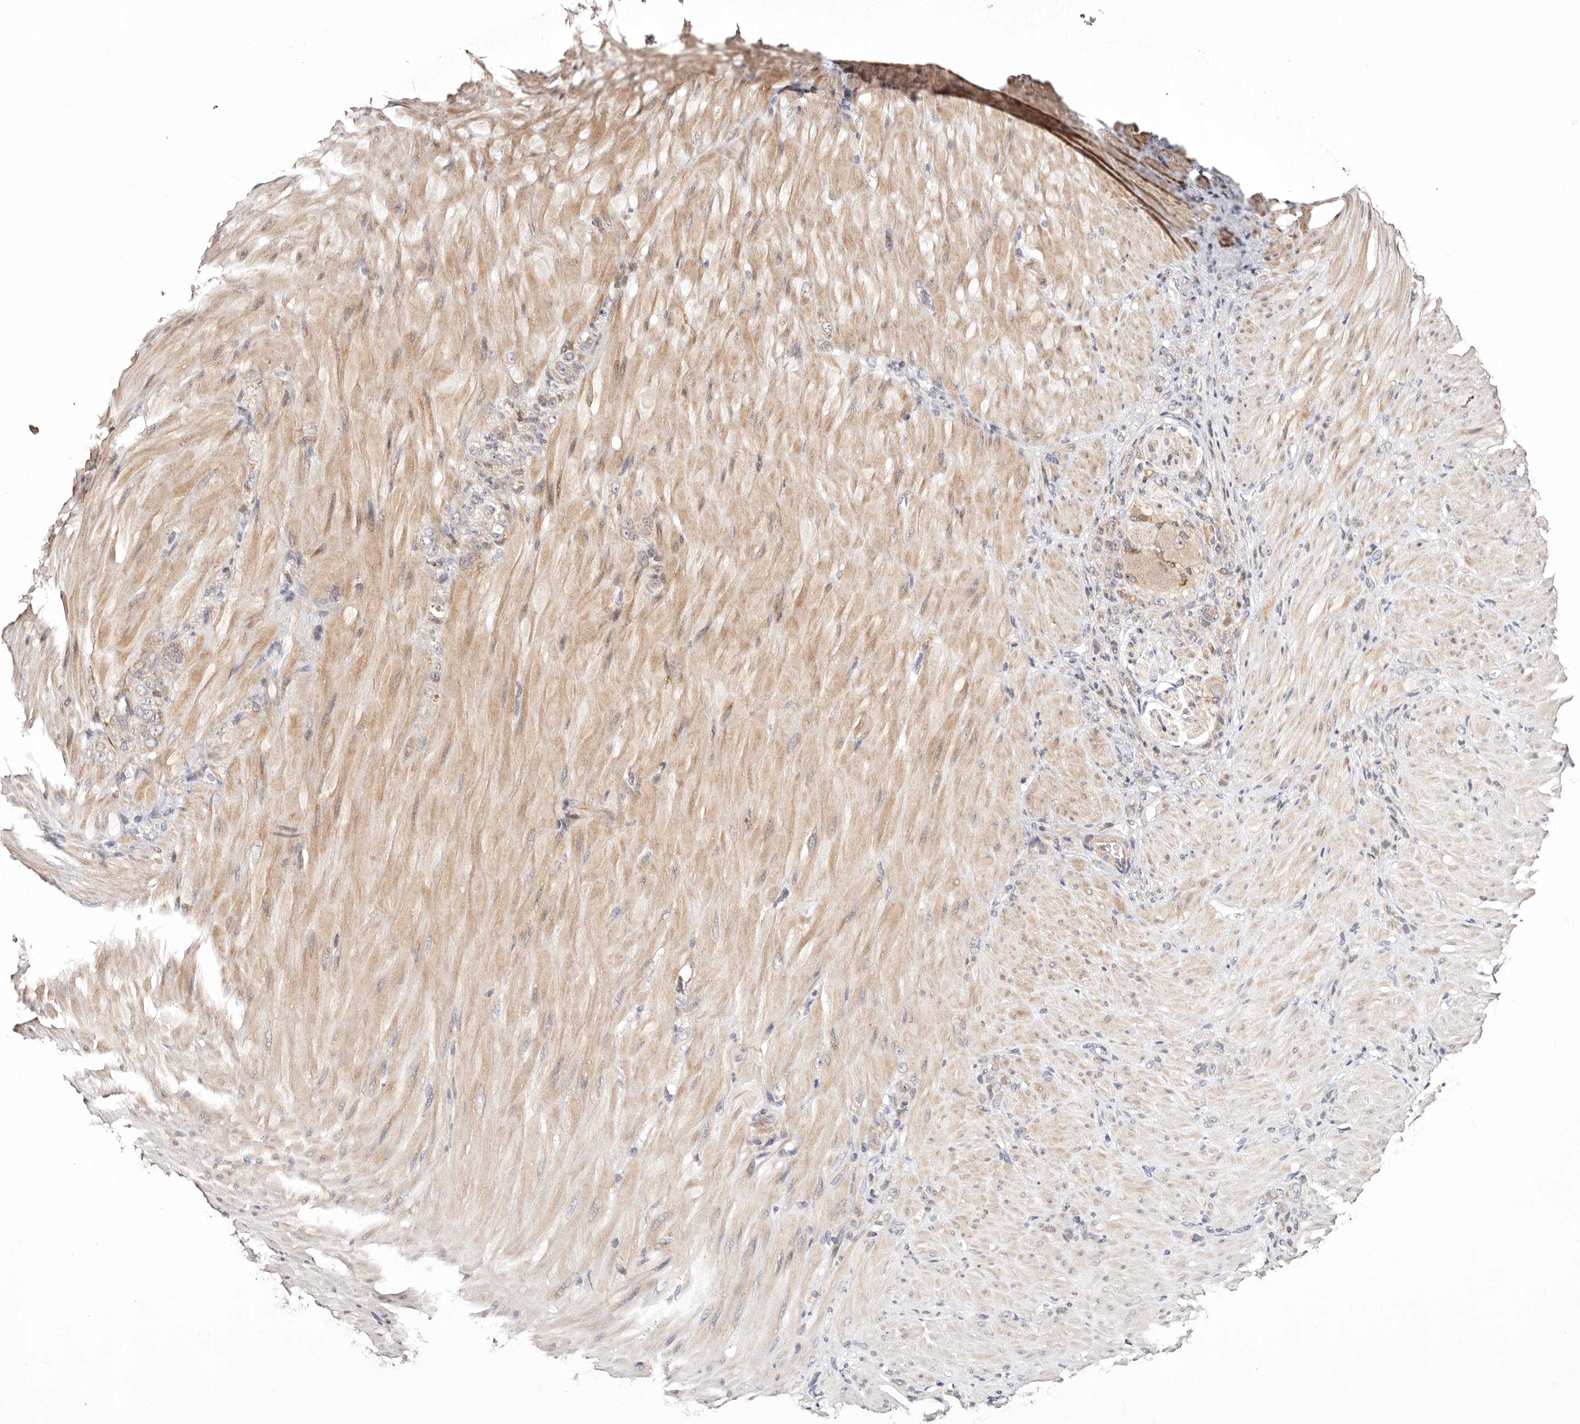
{"staining": {"intensity": "weak", "quantity": "<25%", "location": "cytoplasmic/membranous"}, "tissue": "stomach cancer", "cell_type": "Tumor cells", "image_type": "cancer", "snomed": [{"axis": "morphology", "description": "Normal tissue, NOS"}, {"axis": "morphology", "description": "Adenocarcinoma, NOS"}, {"axis": "topography", "description": "Stomach"}], "caption": "The photomicrograph displays no significant staining in tumor cells of adenocarcinoma (stomach).", "gene": "HIVEP3", "patient": {"sex": "male", "age": 82}}